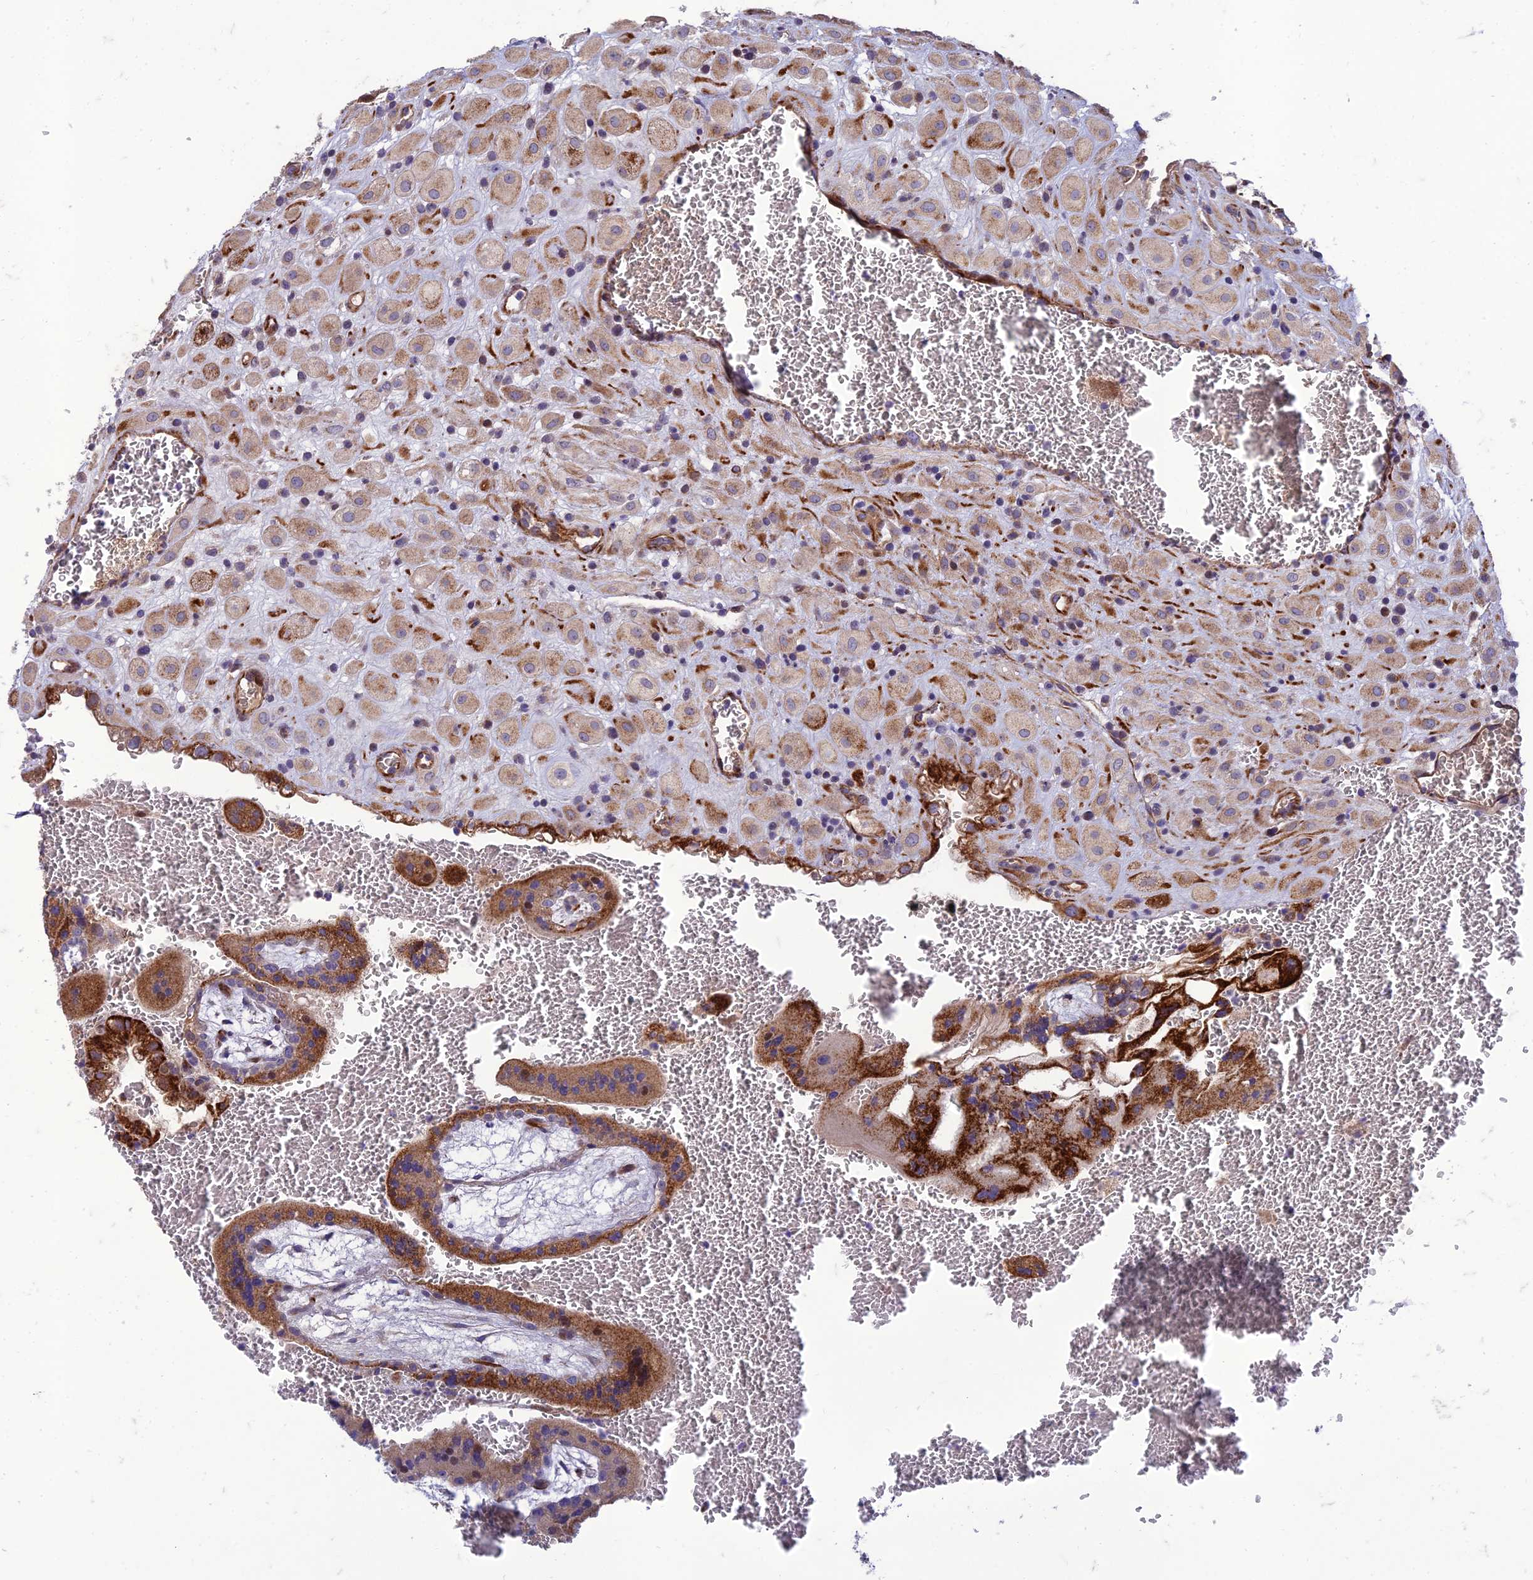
{"staining": {"intensity": "weak", "quantity": ">75%", "location": "cytoplasmic/membranous"}, "tissue": "placenta", "cell_type": "Decidual cells", "image_type": "normal", "snomed": [{"axis": "morphology", "description": "Normal tissue, NOS"}, {"axis": "topography", "description": "Placenta"}], "caption": "Immunohistochemistry micrograph of benign placenta: placenta stained using IHC demonstrates low levels of weak protein expression localized specifically in the cytoplasmic/membranous of decidual cells, appearing as a cytoplasmic/membranous brown color.", "gene": "SEL1L3", "patient": {"sex": "female", "age": 35}}